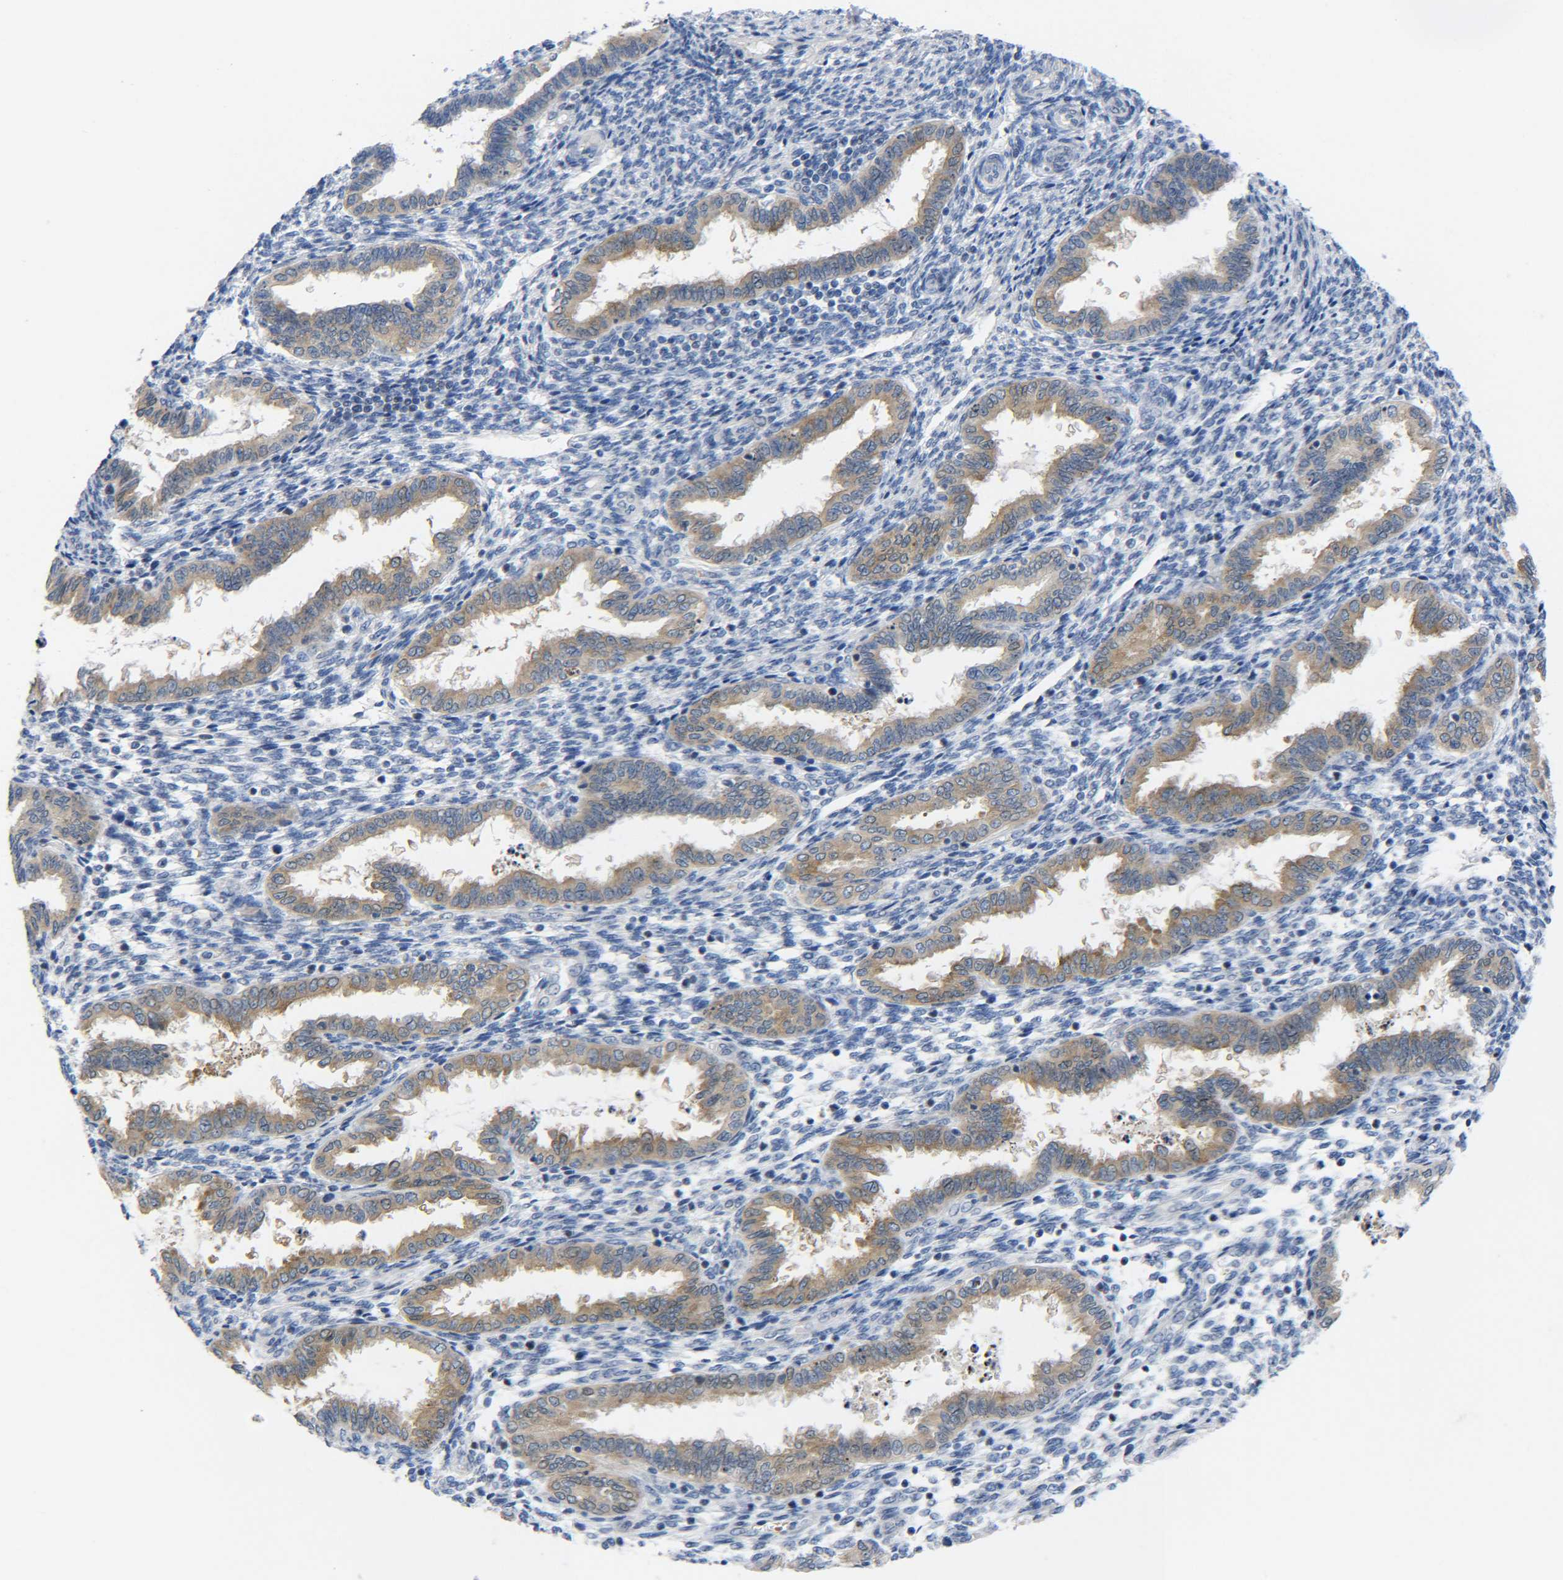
{"staining": {"intensity": "negative", "quantity": "none", "location": "none"}, "tissue": "endometrium", "cell_type": "Cells in endometrial stroma", "image_type": "normal", "snomed": [{"axis": "morphology", "description": "Normal tissue, NOS"}, {"axis": "topography", "description": "Endometrium"}], "caption": "An immunohistochemistry (IHC) image of normal endometrium is shown. There is no staining in cells in endometrial stroma of endometrium. (DAB (3,3'-diaminobenzidine) immunohistochemistry (IHC) with hematoxylin counter stain).", "gene": "CMTM1", "patient": {"sex": "female", "age": 33}}